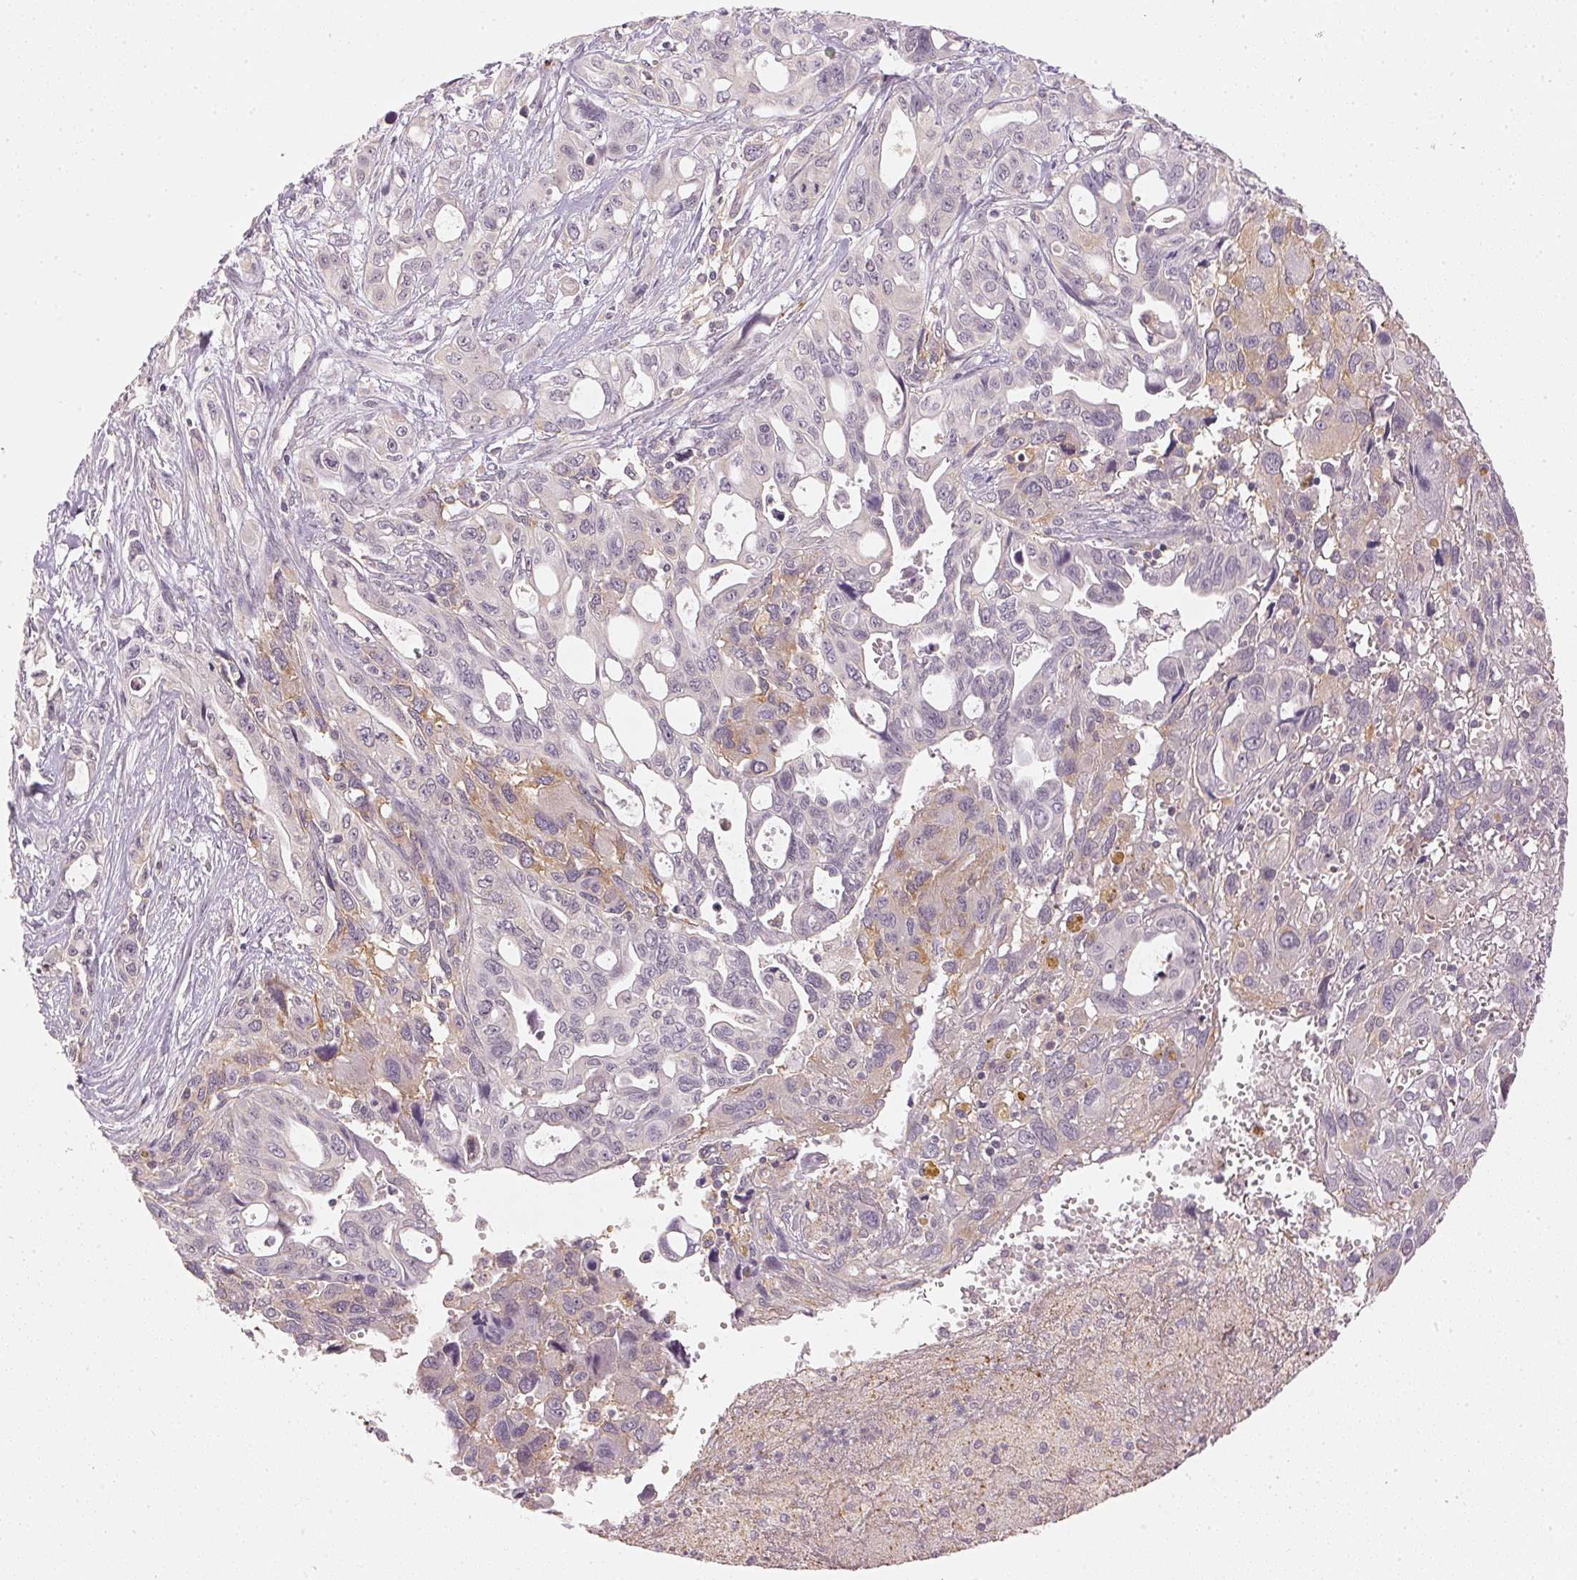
{"staining": {"intensity": "weak", "quantity": "<25%", "location": "cytoplasmic/membranous"}, "tissue": "pancreatic cancer", "cell_type": "Tumor cells", "image_type": "cancer", "snomed": [{"axis": "morphology", "description": "Adenocarcinoma, NOS"}, {"axis": "topography", "description": "Pancreas"}], "caption": "High power microscopy image of an immunohistochemistry histopathology image of adenocarcinoma (pancreatic), revealing no significant staining in tumor cells.", "gene": "KPRP", "patient": {"sex": "female", "age": 47}}